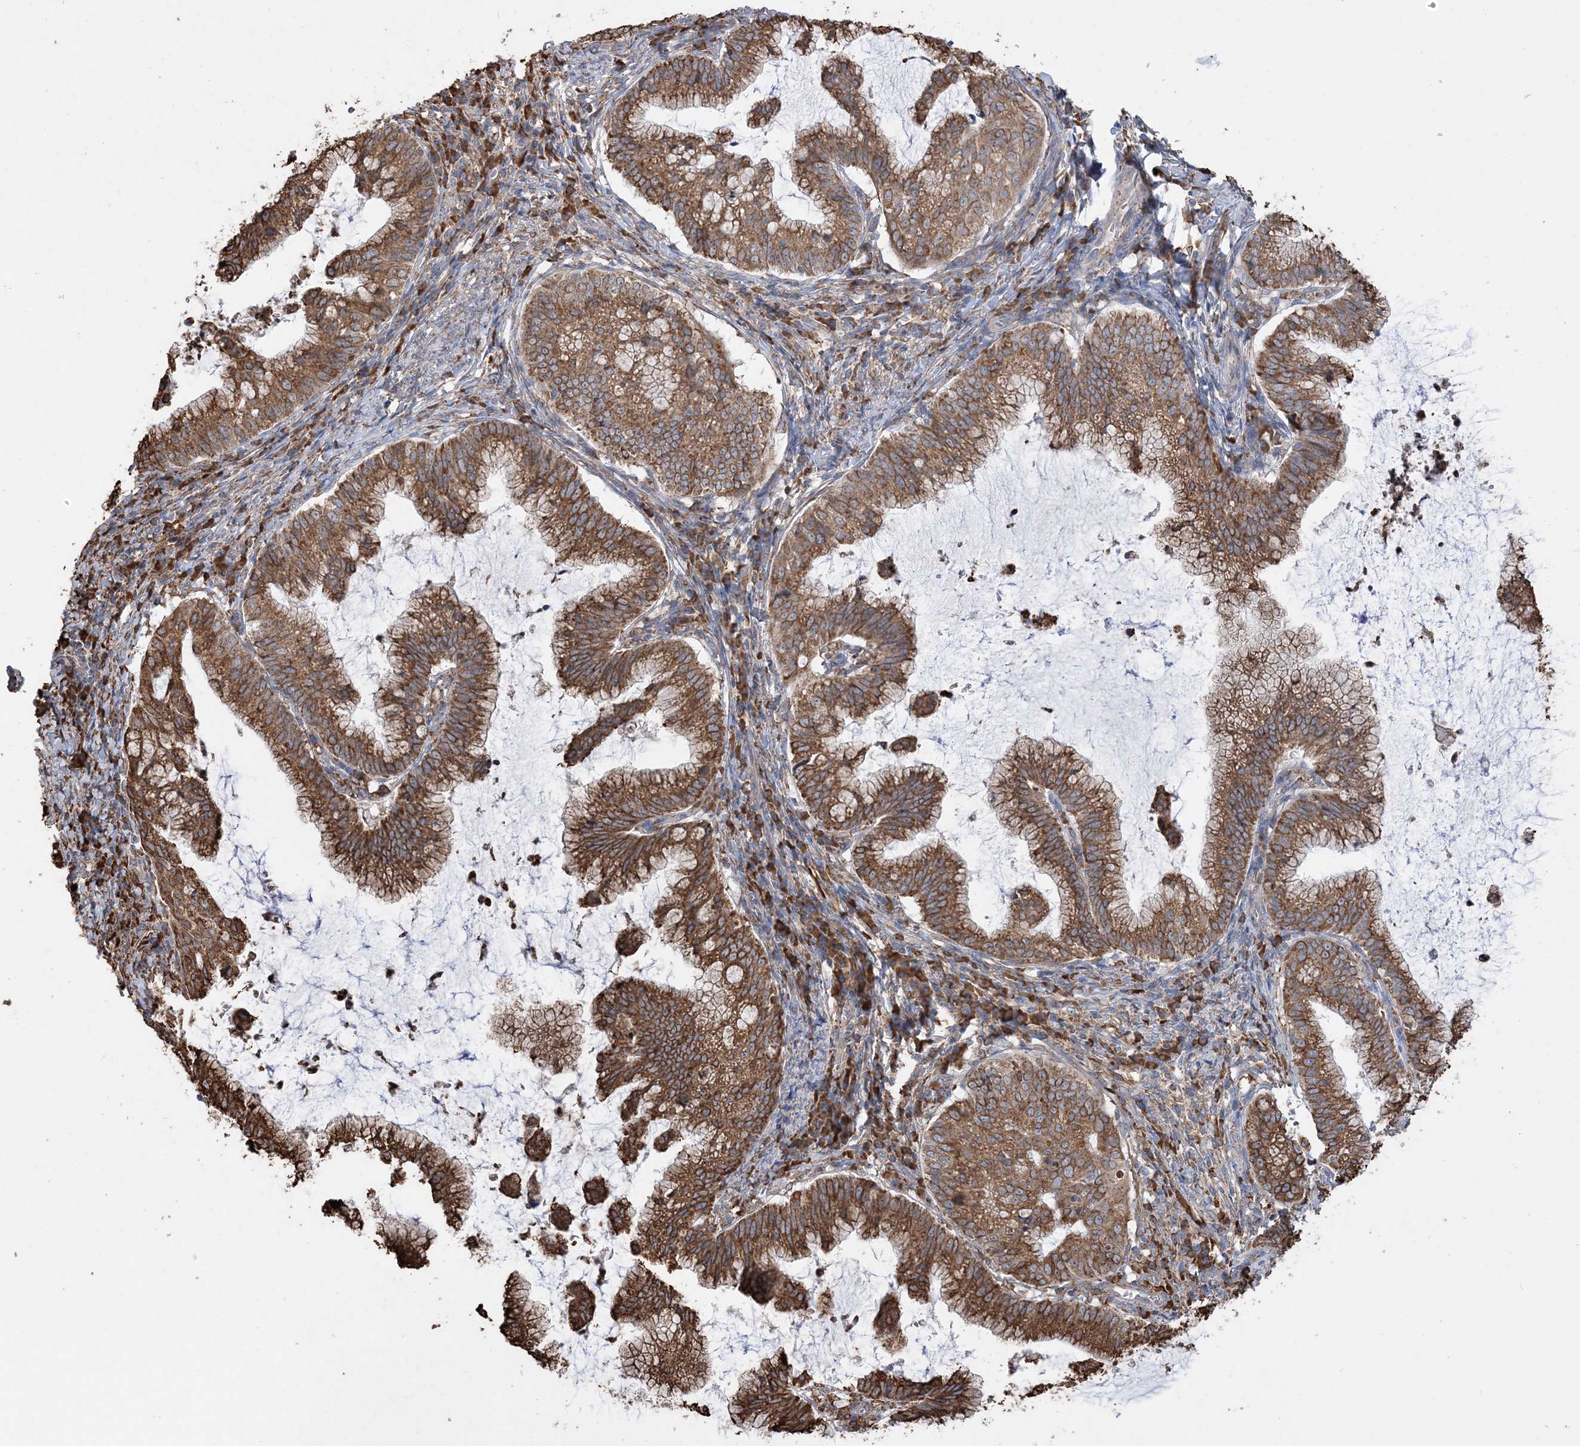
{"staining": {"intensity": "strong", "quantity": ">75%", "location": "cytoplasmic/membranous"}, "tissue": "cervical cancer", "cell_type": "Tumor cells", "image_type": "cancer", "snomed": [{"axis": "morphology", "description": "Adenocarcinoma, NOS"}, {"axis": "topography", "description": "Cervix"}], "caption": "There is high levels of strong cytoplasmic/membranous staining in tumor cells of cervical adenocarcinoma, as demonstrated by immunohistochemical staining (brown color).", "gene": "WDR12", "patient": {"sex": "female", "age": 36}}